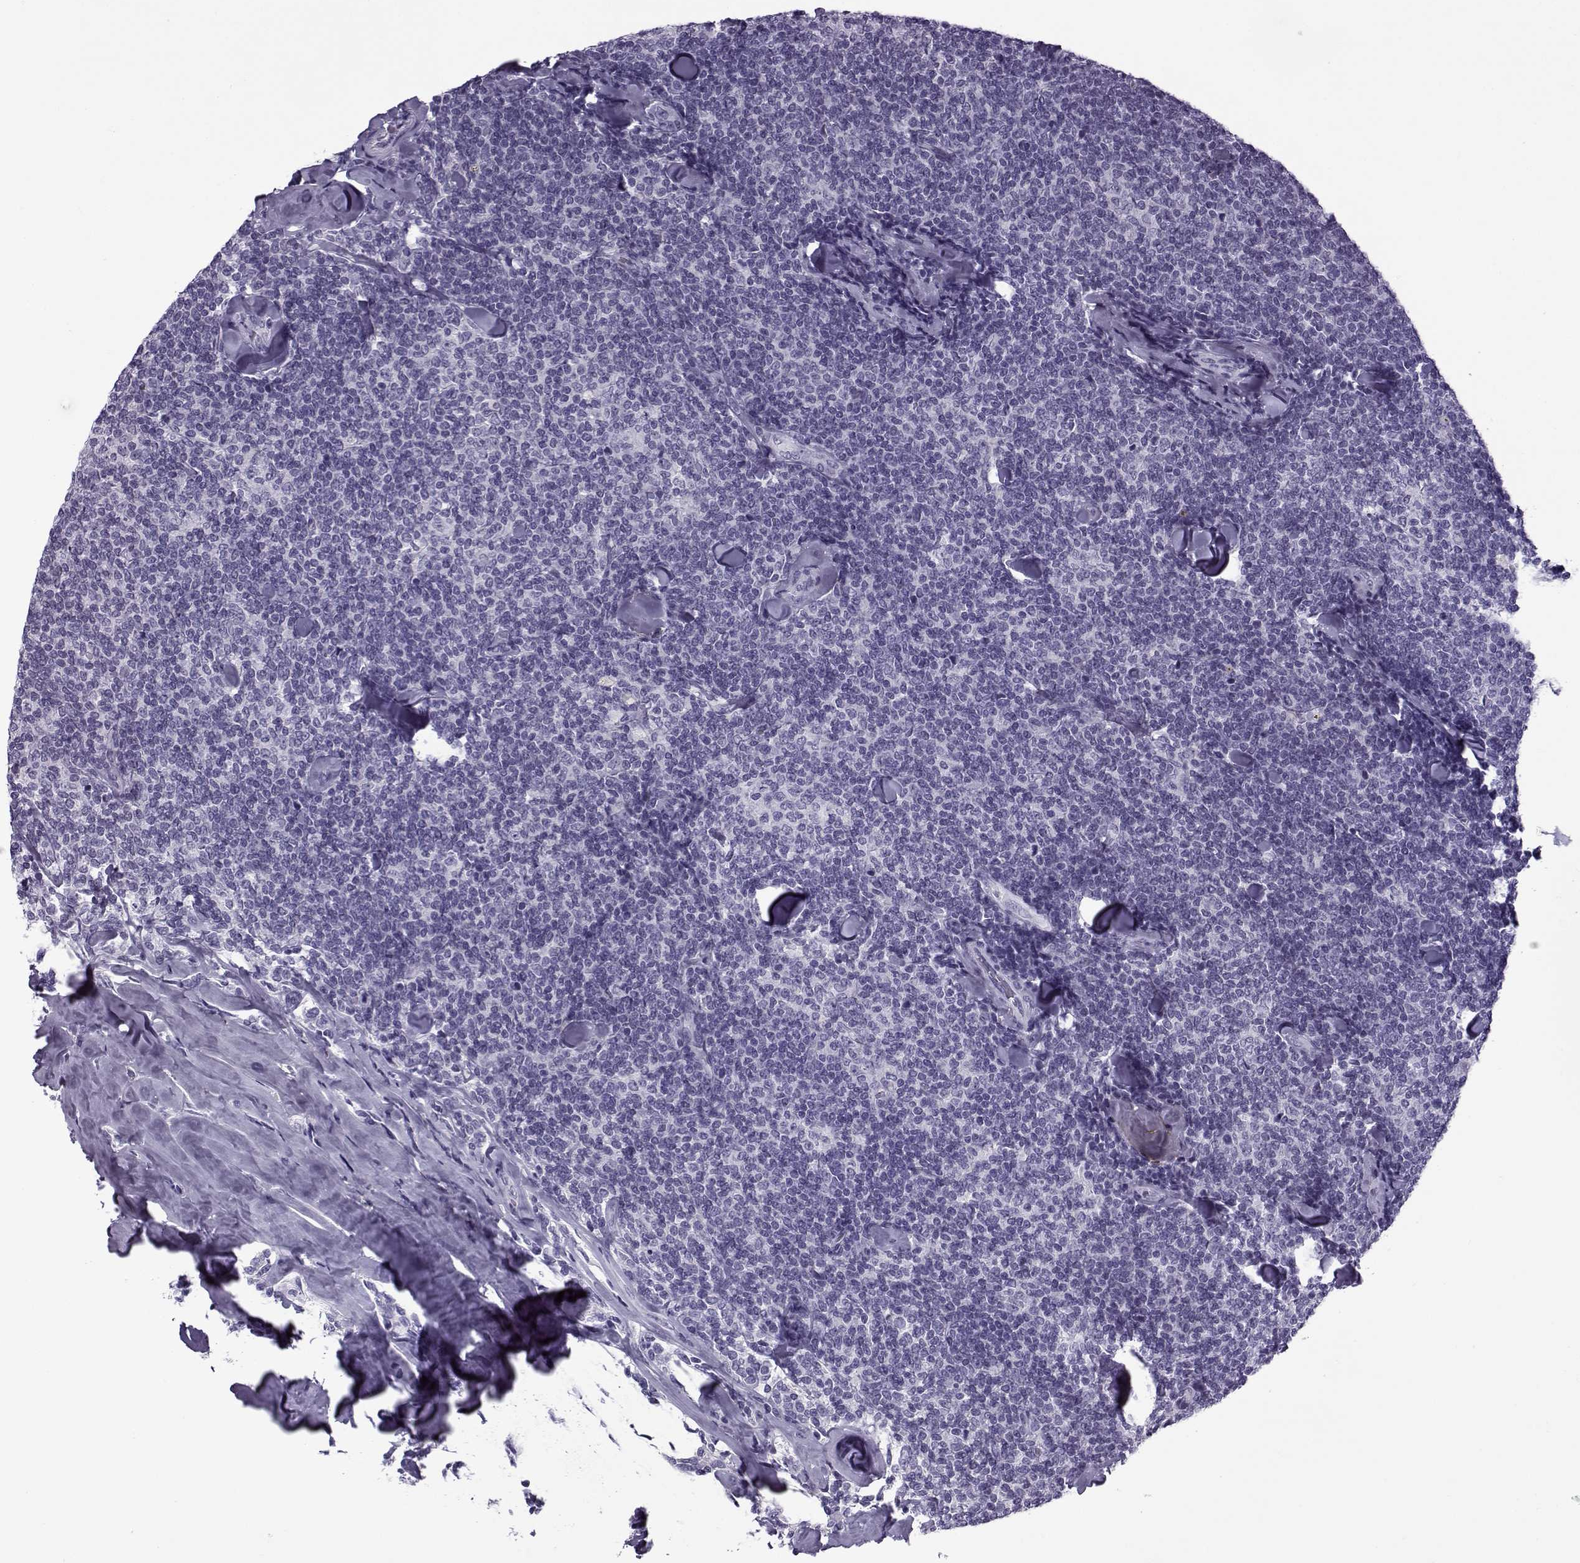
{"staining": {"intensity": "negative", "quantity": "none", "location": "none"}, "tissue": "lymphoma", "cell_type": "Tumor cells", "image_type": "cancer", "snomed": [{"axis": "morphology", "description": "Malignant lymphoma, non-Hodgkin's type, Low grade"}, {"axis": "topography", "description": "Lymph node"}], "caption": "High magnification brightfield microscopy of lymphoma stained with DAB (brown) and counterstained with hematoxylin (blue): tumor cells show no significant positivity.", "gene": "OIP5", "patient": {"sex": "female", "age": 56}}